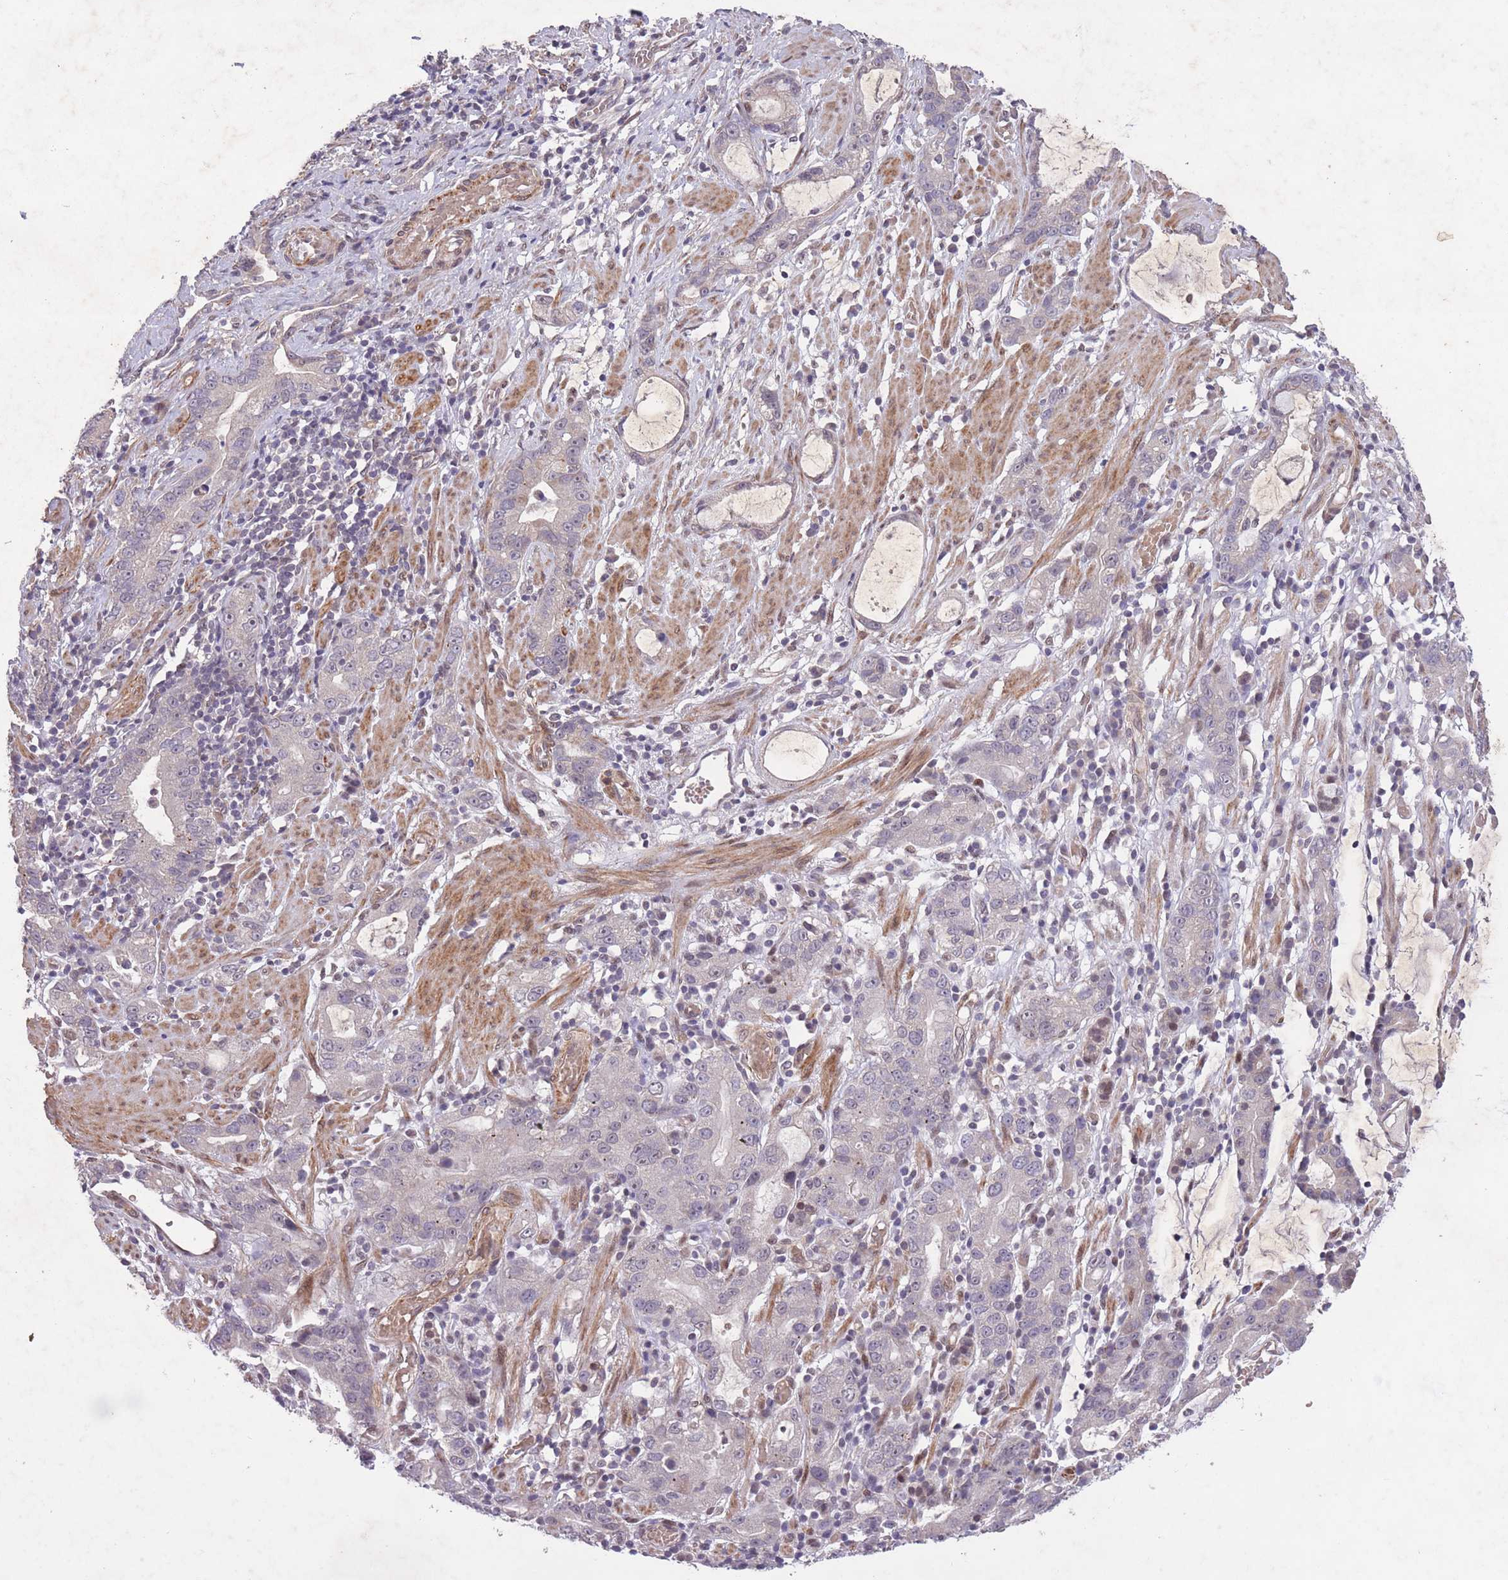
{"staining": {"intensity": "negative", "quantity": "none", "location": "none"}, "tissue": "stomach cancer", "cell_type": "Tumor cells", "image_type": "cancer", "snomed": [{"axis": "morphology", "description": "Adenocarcinoma, NOS"}, {"axis": "topography", "description": "Stomach"}], "caption": "Stomach cancer stained for a protein using IHC exhibits no staining tumor cells.", "gene": "CBX6", "patient": {"sex": "male", "age": 55}}